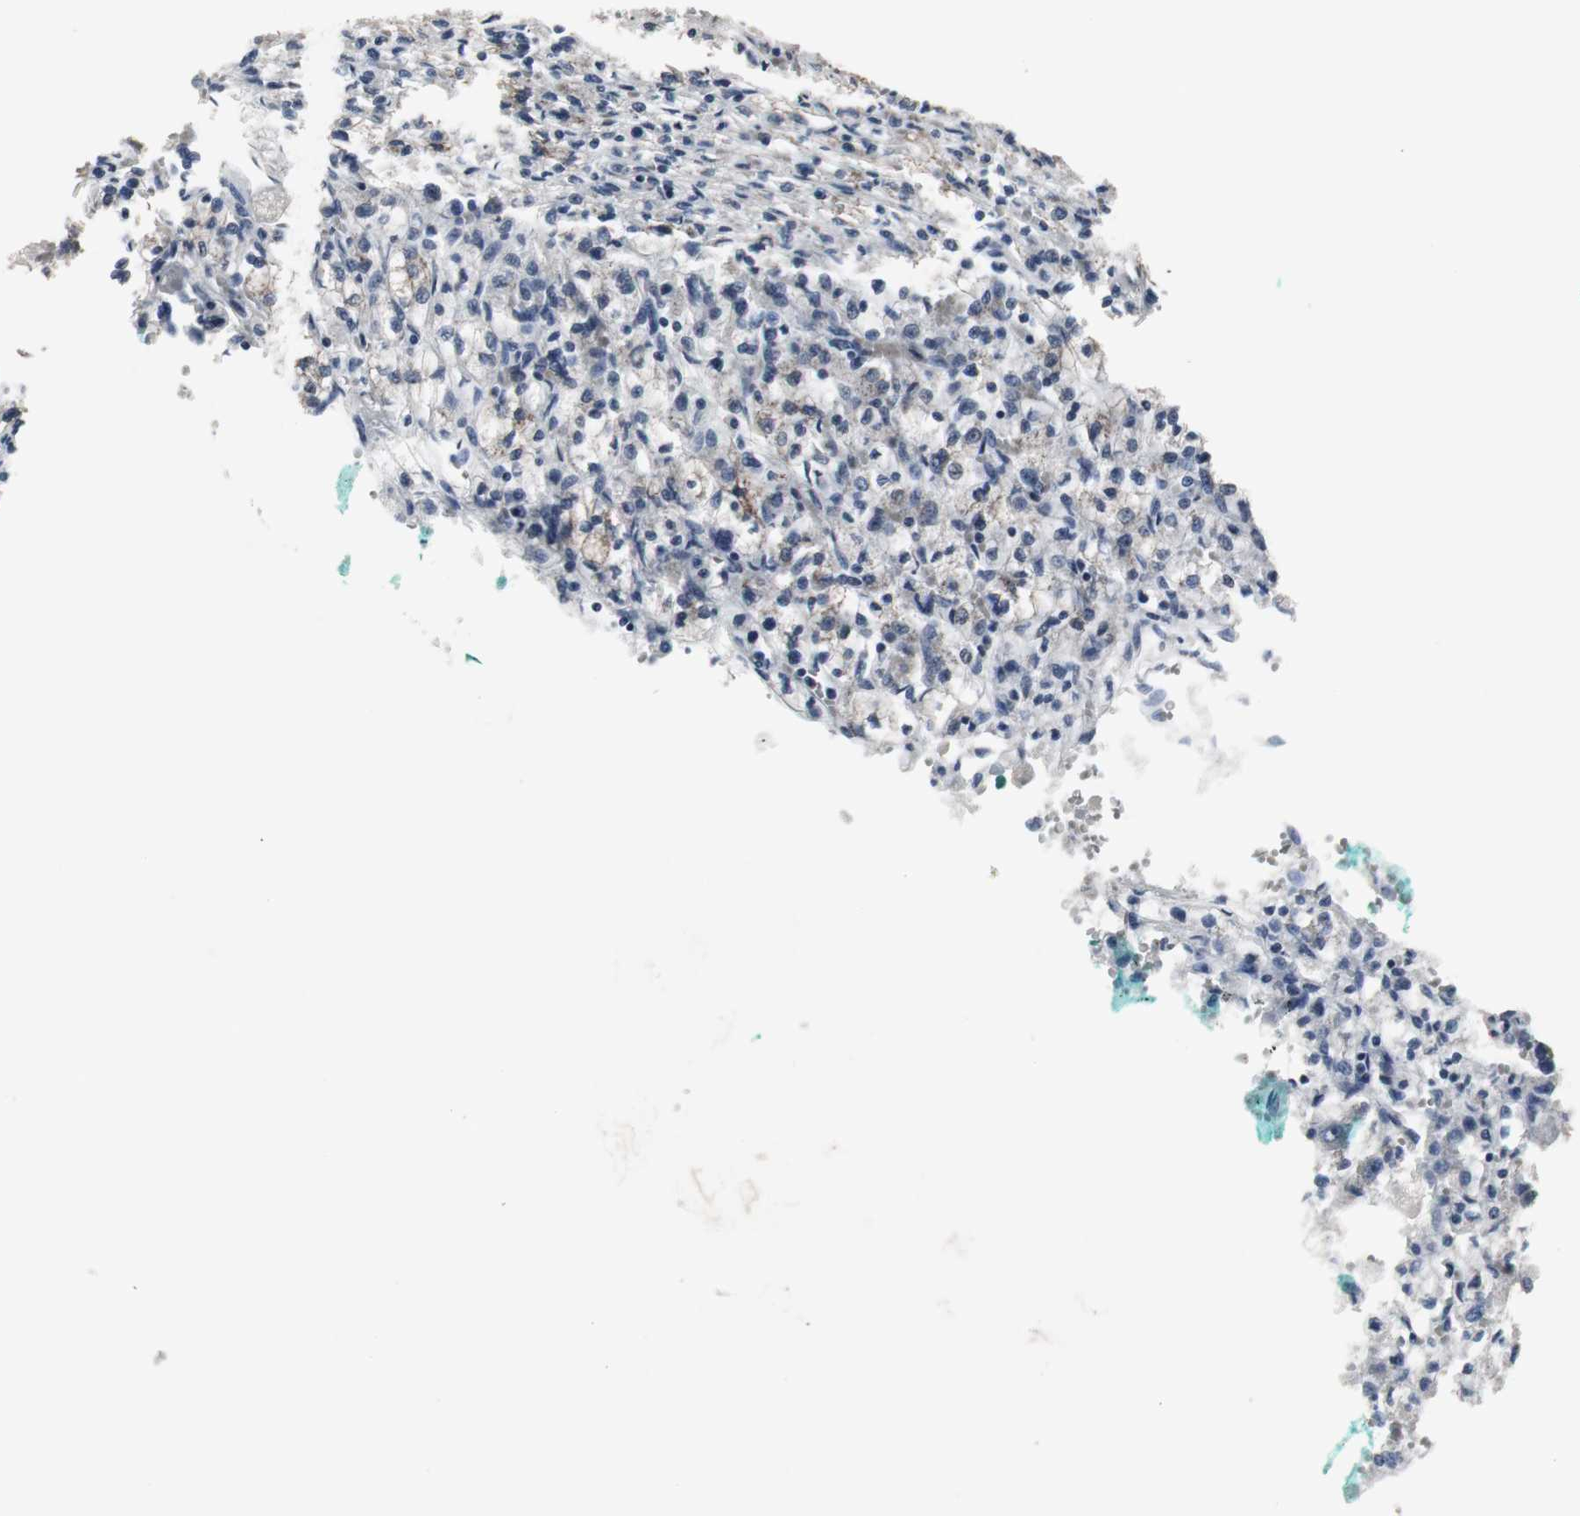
{"staining": {"intensity": "weak", "quantity": "25%-75%", "location": "cytoplasmic/membranous"}, "tissue": "renal cancer", "cell_type": "Tumor cells", "image_type": "cancer", "snomed": [{"axis": "morphology", "description": "Adenocarcinoma, NOS"}, {"axis": "topography", "description": "Kidney"}], "caption": "Human adenocarcinoma (renal) stained with a protein marker reveals weak staining in tumor cells.", "gene": "ACAA1", "patient": {"sex": "female", "age": 83}}